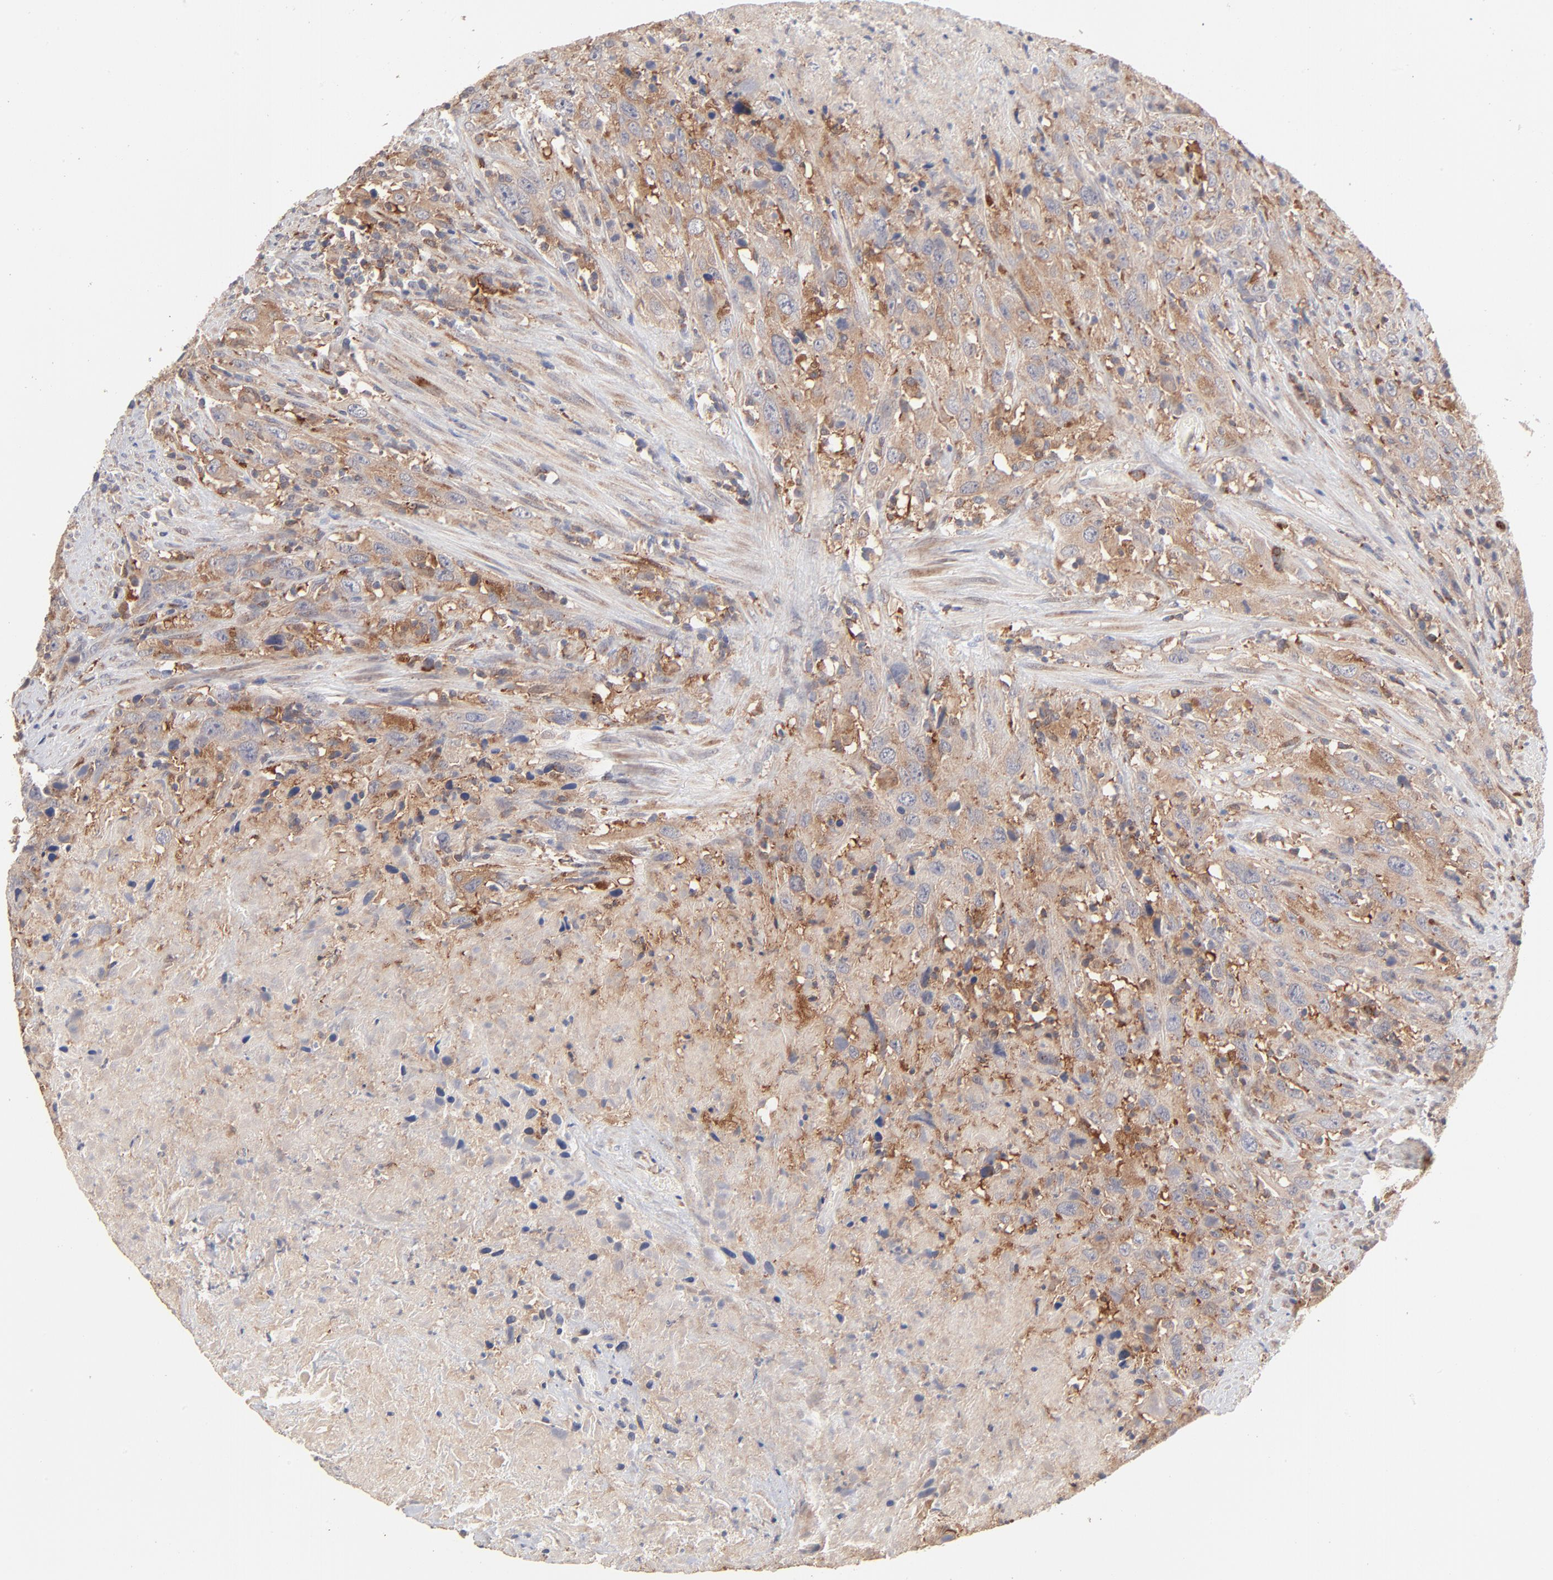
{"staining": {"intensity": "moderate", "quantity": ">75%", "location": "cytoplasmic/membranous"}, "tissue": "urothelial cancer", "cell_type": "Tumor cells", "image_type": "cancer", "snomed": [{"axis": "morphology", "description": "Urothelial carcinoma, High grade"}, {"axis": "topography", "description": "Urinary bladder"}], "caption": "A brown stain highlights moderate cytoplasmic/membranous expression of a protein in human urothelial cancer tumor cells. (DAB = brown stain, brightfield microscopy at high magnification).", "gene": "IVNS1ABP", "patient": {"sex": "male", "age": 61}}